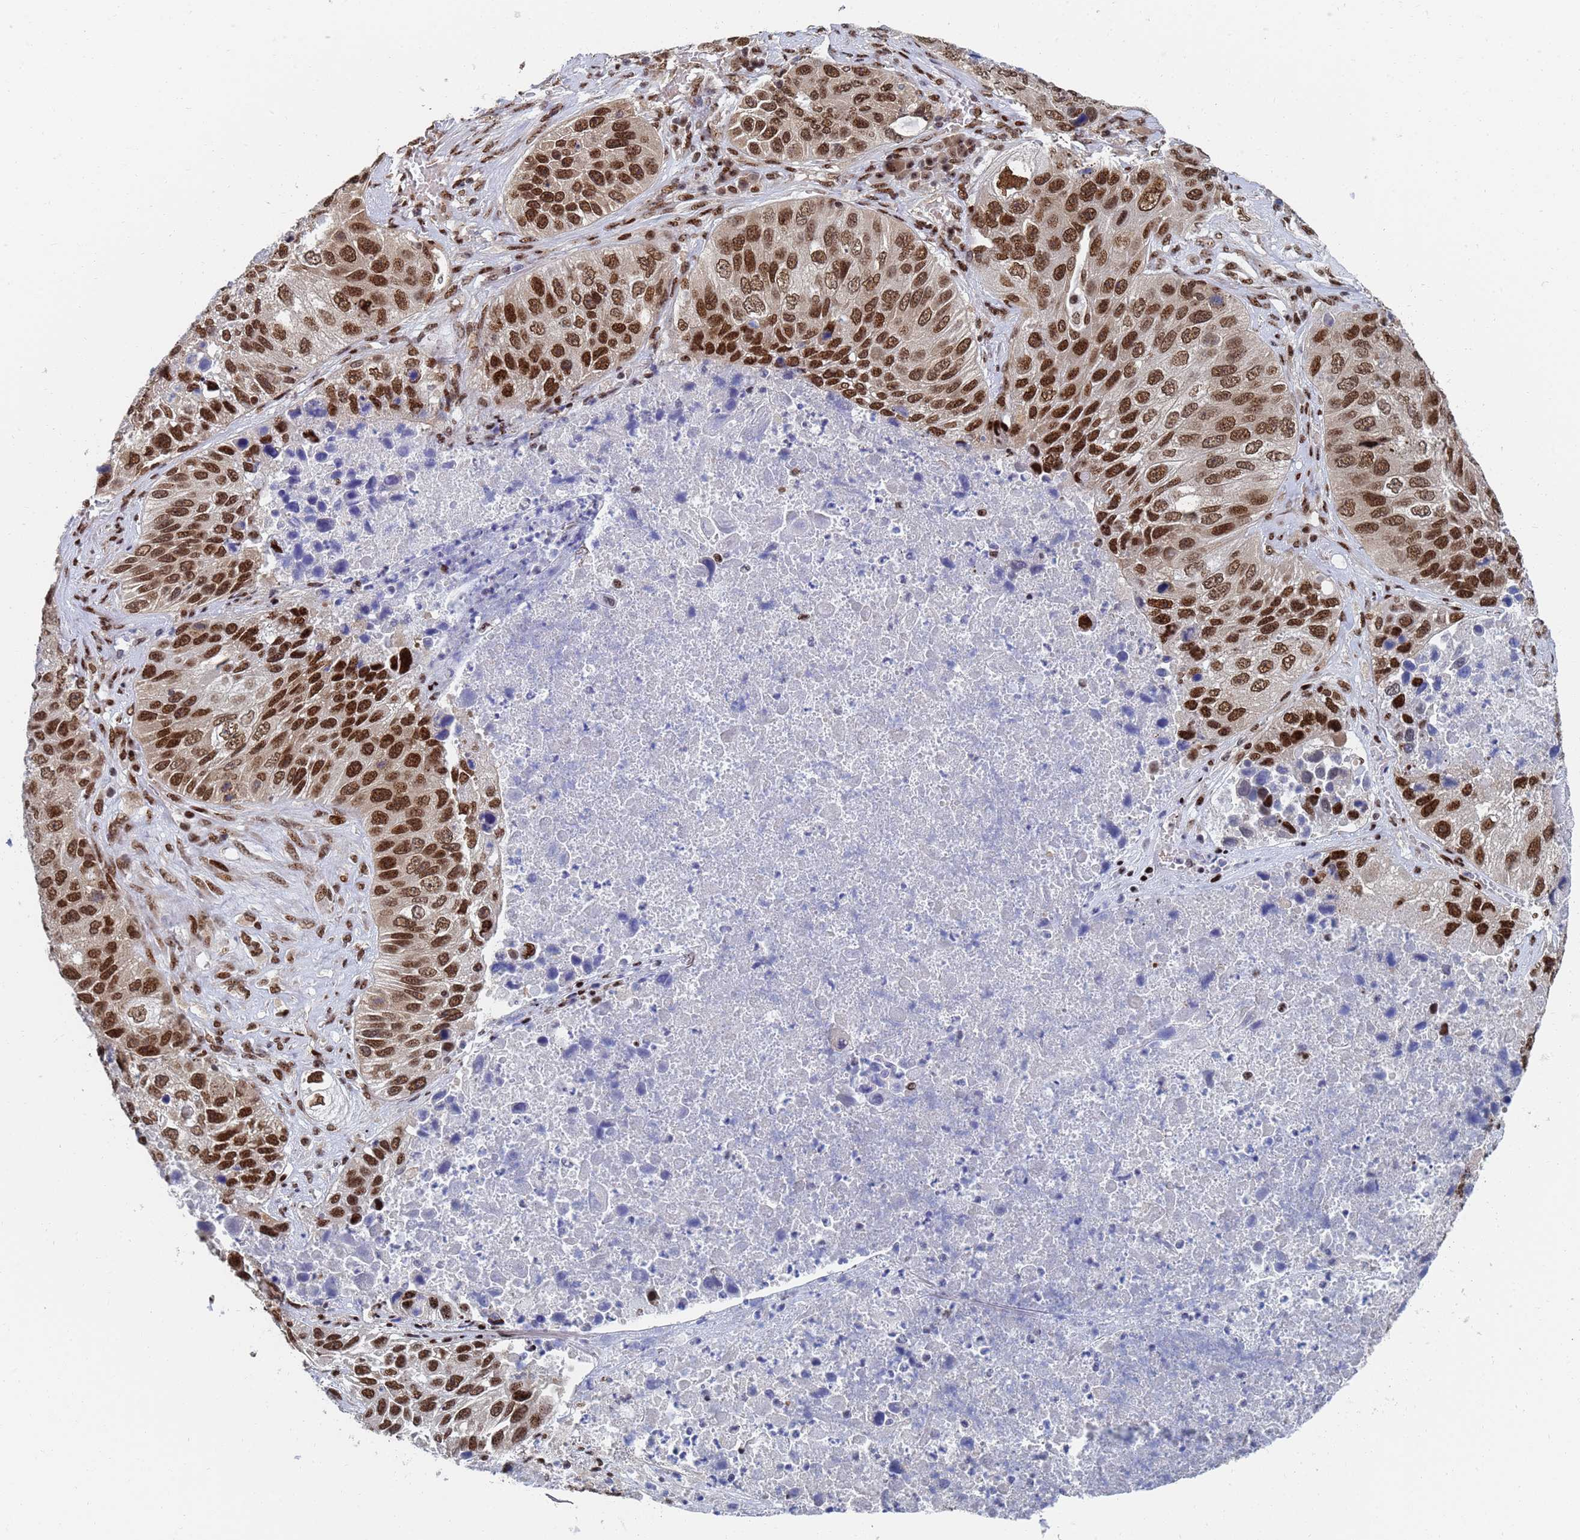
{"staining": {"intensity": "strong", "quantity": ">75%", "location": "nuclear"}, "tissue": "lung cancer", "cell_type": "Tumor cells", "image_type": "cancer", "snomed": [{"axis": "morphology", "description": "Squamous cell carcinoma, NOS"}, {"axis": "topography", "description": "Lung"}], "caption": "The micrograph shows staining of lung cancer, revealing strong nuclear protein expression (brown color) within tumor cells.", "gene": "AP5Z1", "patient": {"sex": "male", "age": 61}}